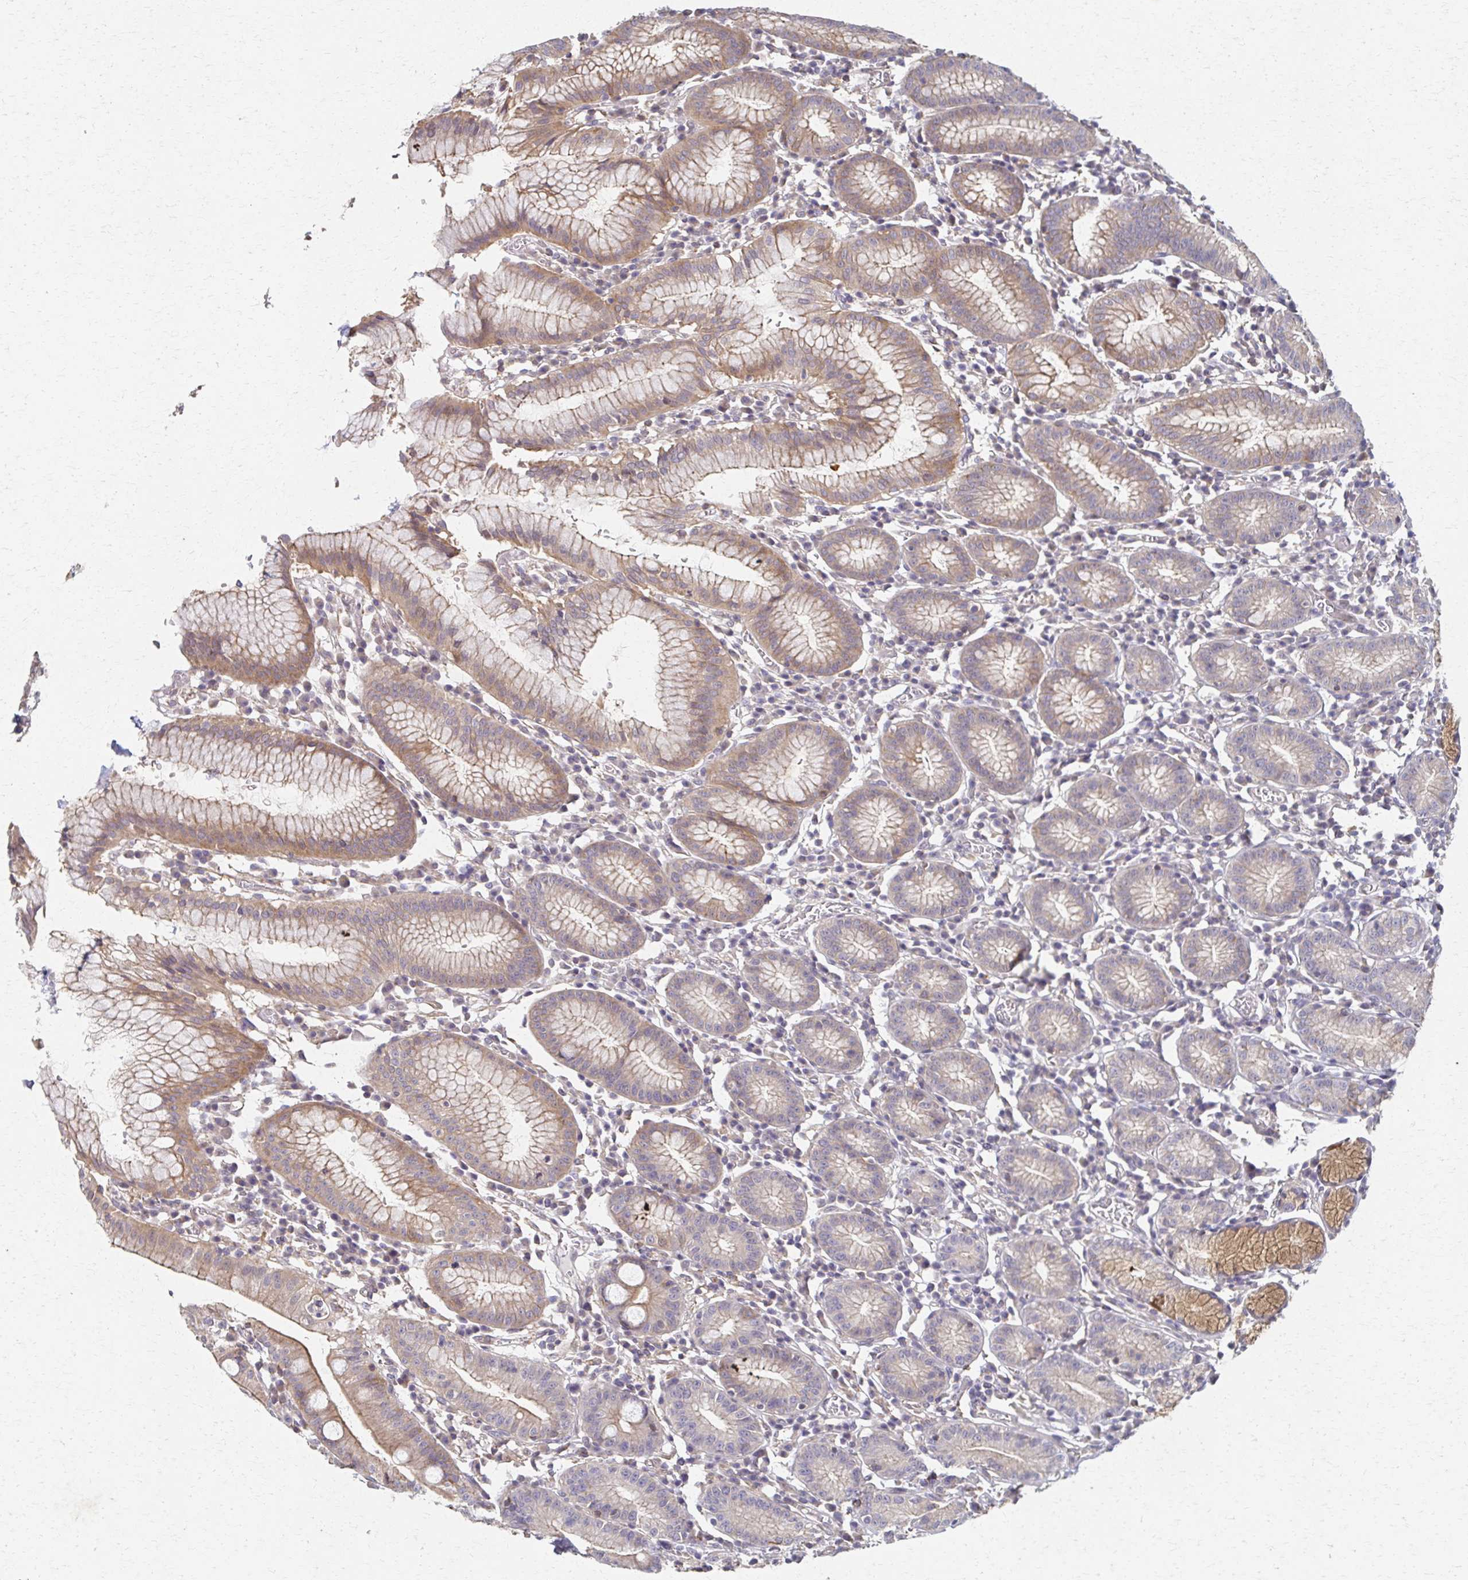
{"staining": {"intensity": "moderate", "quantity": "25%-75%", "location": "cytoplasmic/membranous"}, "tissue": "stomach", "cell_type": "Glandular cells", "image_type": "normal", "snomed": [{"axis": "morphology", "description": "Normal tissue, NOS"}, {"axis": "topography", "description": "Stomach"}], "caption": "High-magnification brightfield microscopy of benign stomach stained with DAB (brown) and counterstained with hematoxylin (blue). glandular cells exhibit moderate cytoplasmic/membranous staining is present in approximately25%-75% of cells.", "gene": "EOLA1", "patient": {"sex": "male", "age": 55}}